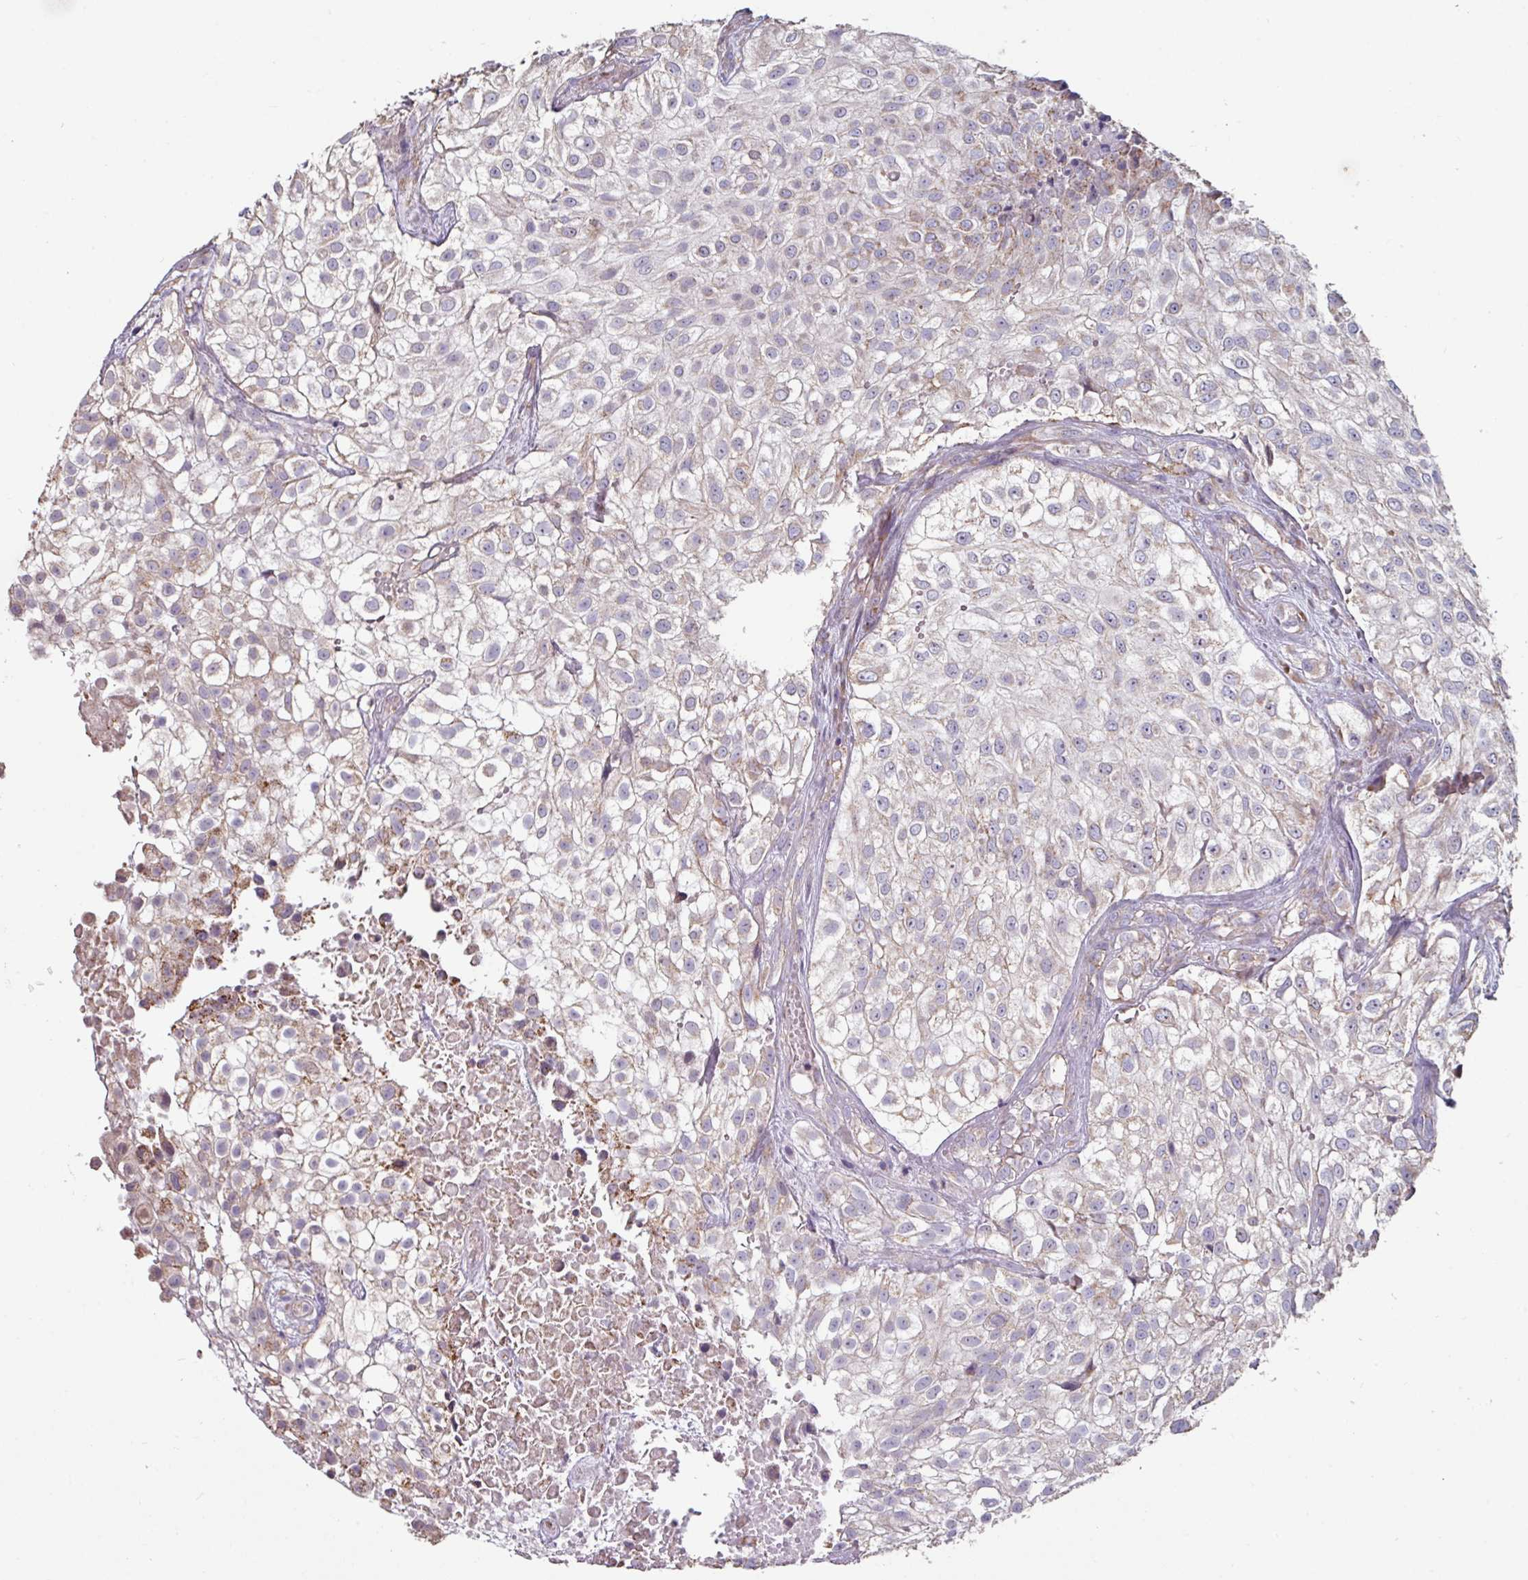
{"staining": {"intensity": "moderate", "quantity": "<25%", "location": "cytoplasmic/membranous"}, "tissue": "urothelial cancer", "cell_type": "Tumor cells", "image_type": "cancer", "snomed": [{"axis": "morphology", "description": "Urothelial carcinoma, High grade"}, {"axis": "topography", "description": "Urinary bladder"}], "caption": "High-grade urothelial carcinoma was stained to show a protein in brown. There is low levels of moderate cytoplasmic/membranous expression in approximately <25% of tumor cells.", "gene": "OR2D3", "patient": {"sex": "male", "age": 56}}